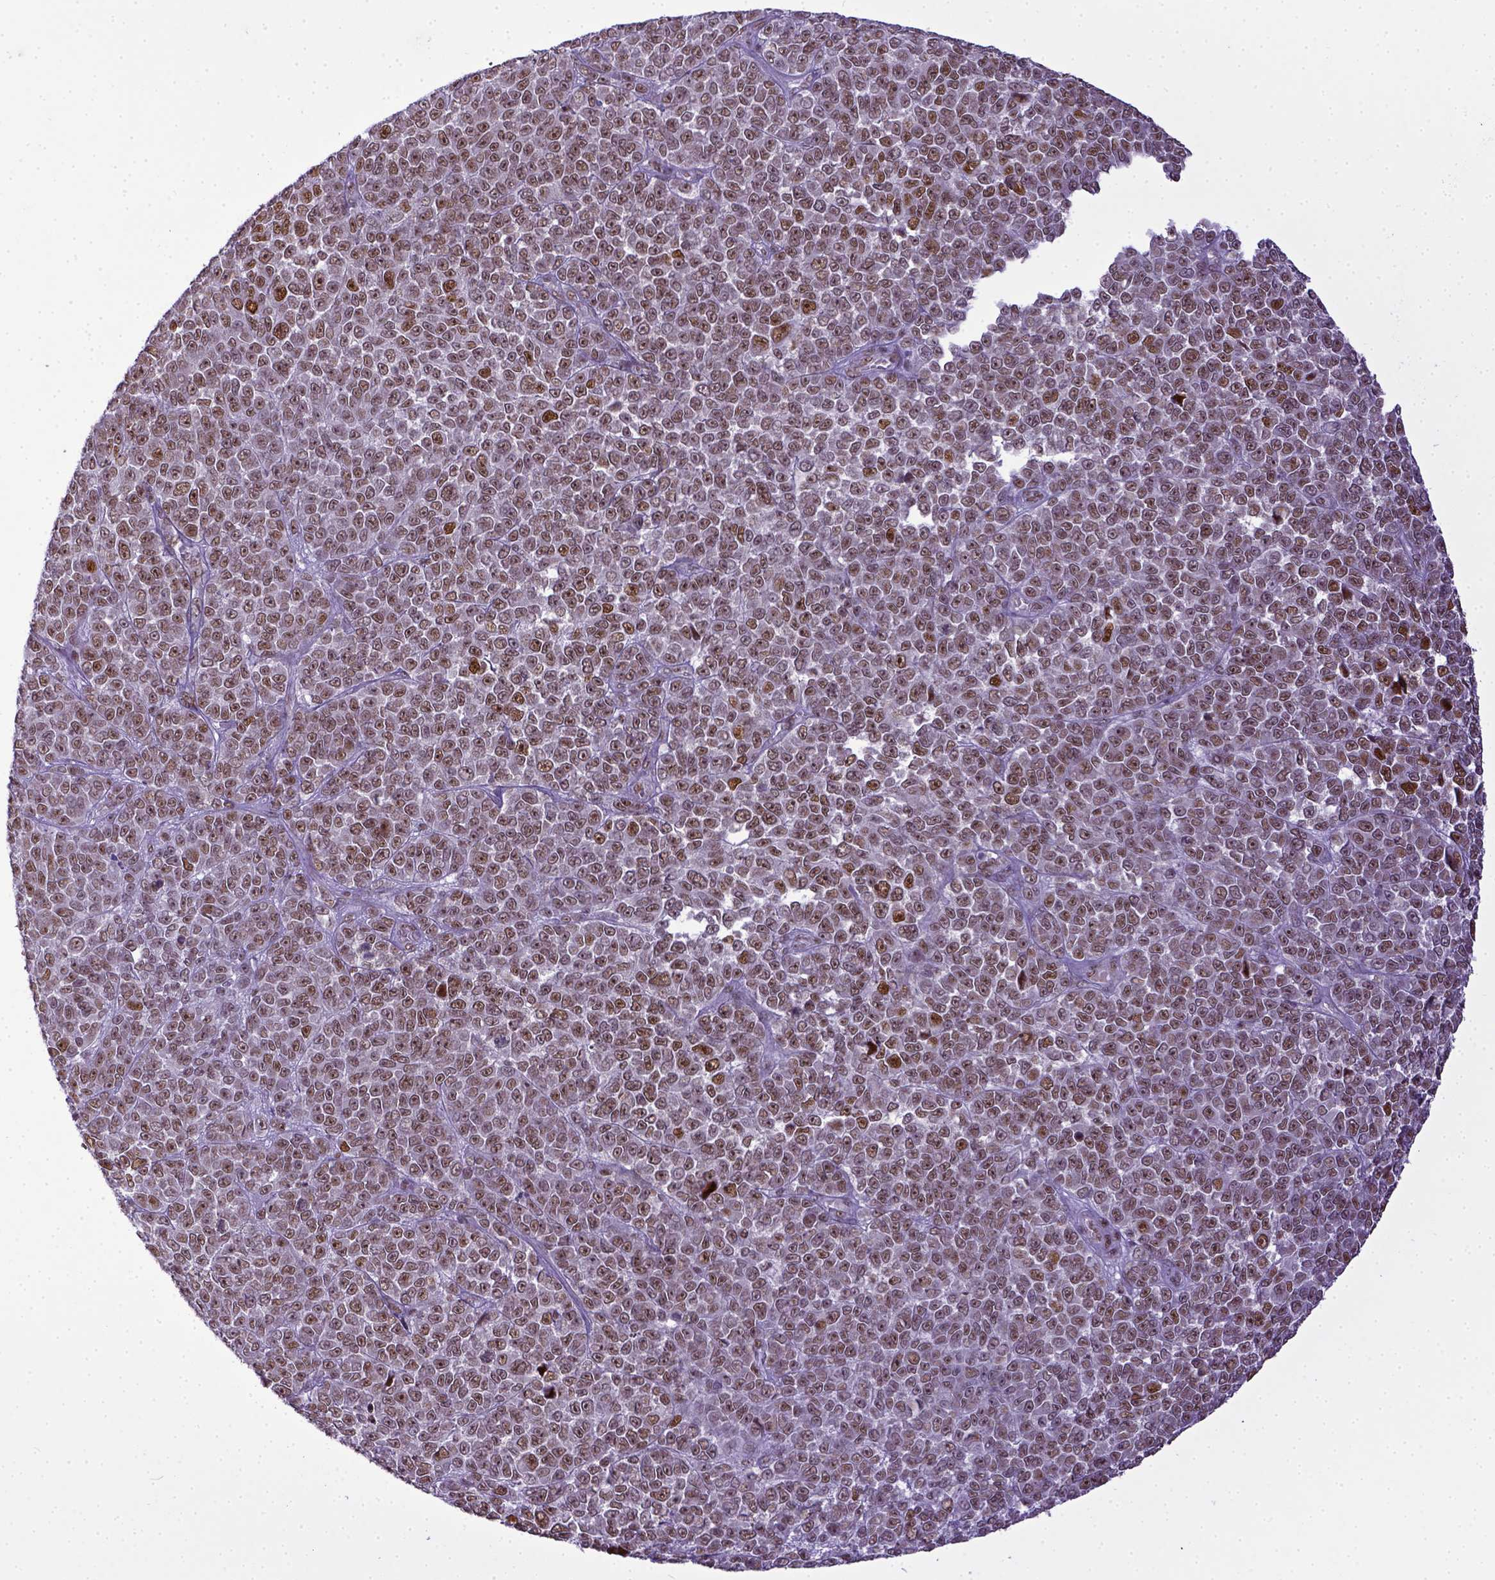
{"staining": {"intensity": "moderate", "quantity": ">75%", "location": "nuclear"}, "tissue": "melanoma", "cell_type": "Tumor cells", "image_type": "cancer", "snomed": [{"axis": "morphology", "description": "Malignant melanoma, NOS"}, {"axis": "topography", "description": "Skin"}], "caption": "The image shows immunohistochemical staining of melanoma. There is moderate nuclear staining is present in about >75% of tumor cells.", "gene": "ERCC1", "patient": {"sex": "female", "age": 95}}